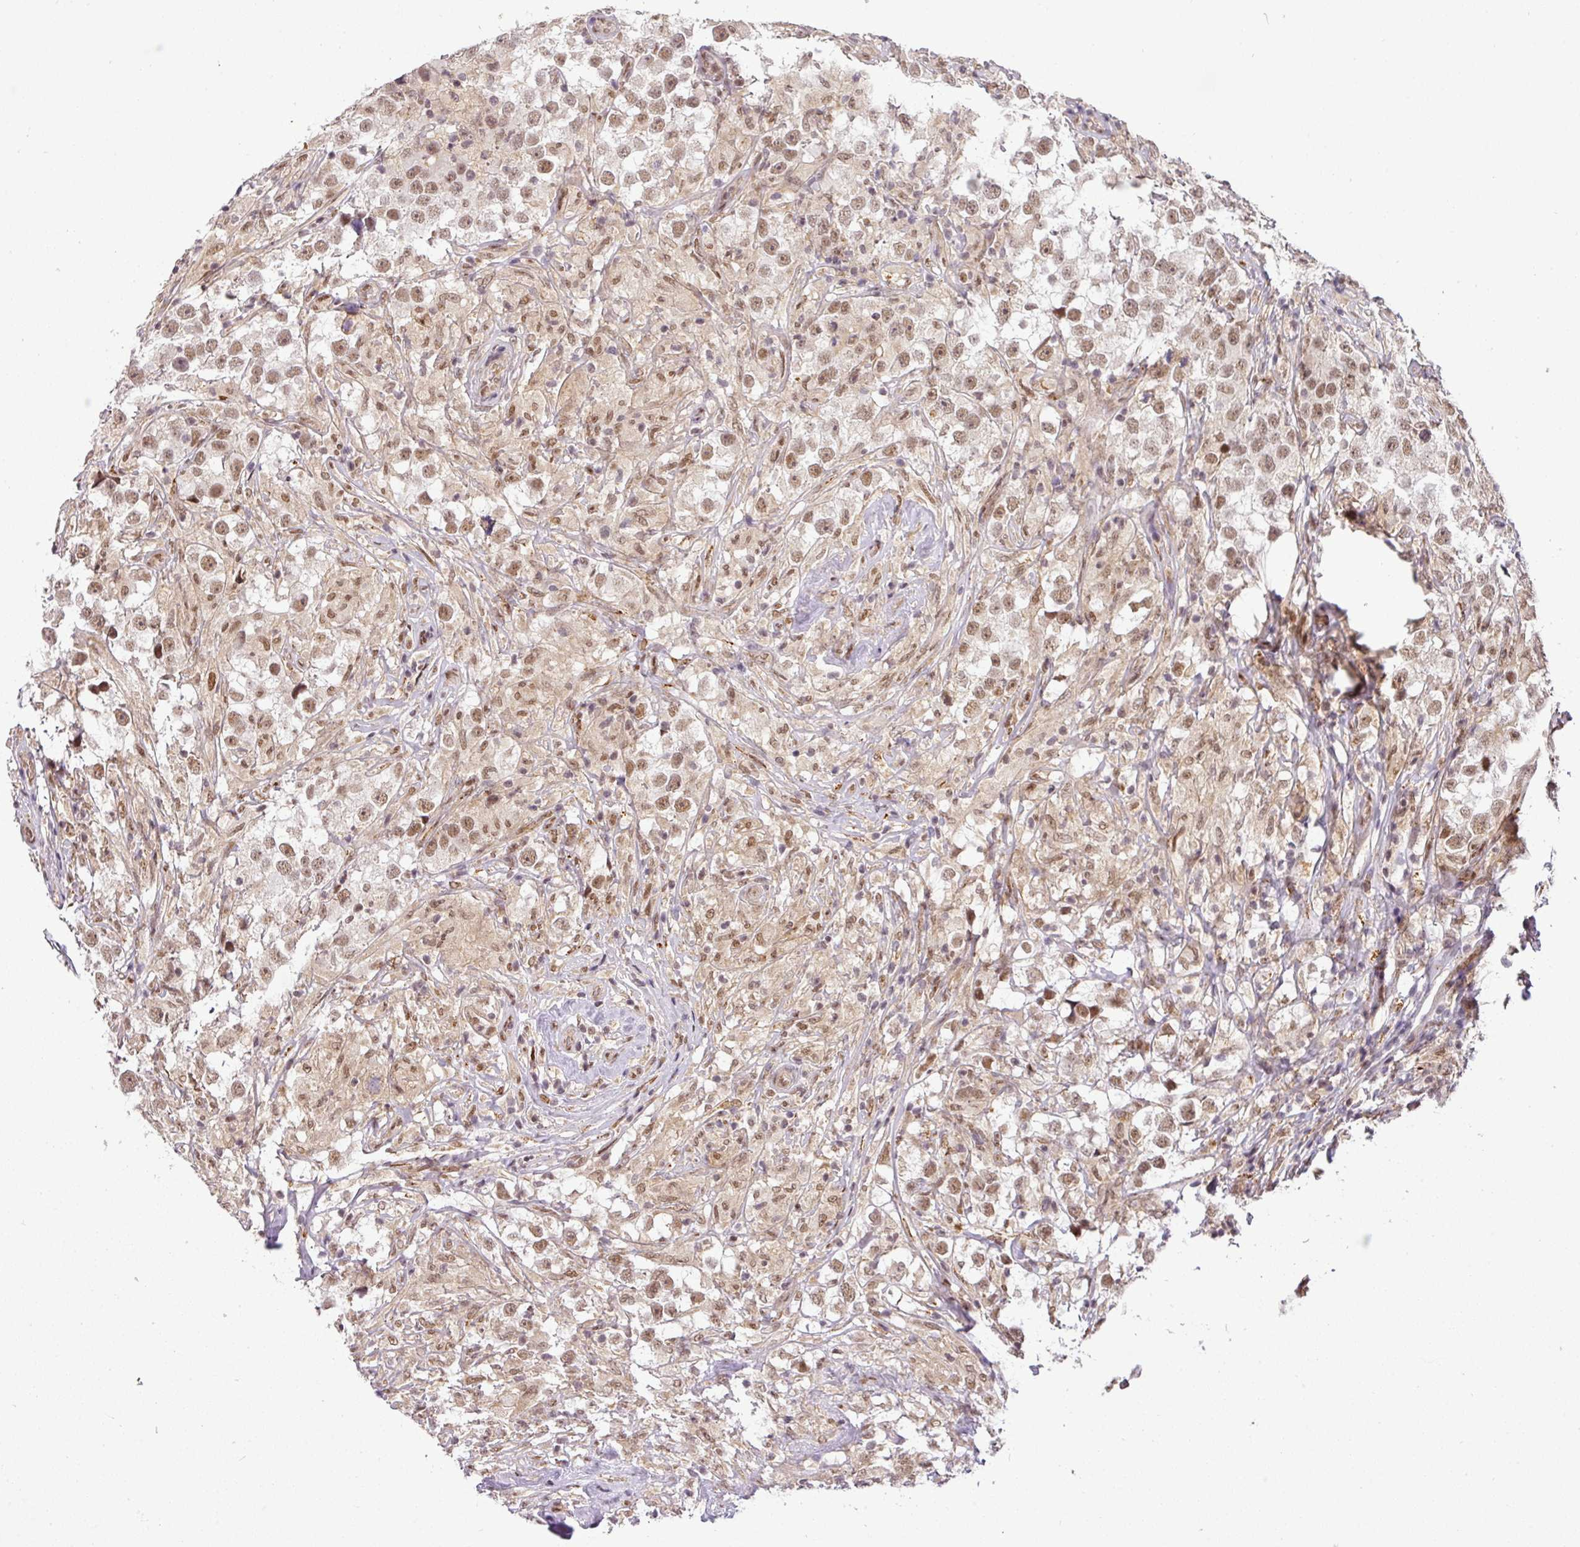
{"staining": {"intensity": "moderate", "quantity": ">75%", "location": "nuclear"}, "tissue": "testis cancer", "cell_type": "Tumor cells", "image_type": "cancer", "snomed": [{"axis": "morphology", "description": "Seminoma, NOS"}, {"axis": "topography", "description": "Testis"}], "caption": "An image showing moderate nuclear expression in approximately >75% of tumor cells in testis cancer (seminoma), as visualized by brown immunohistochemical staining.", "gene": "C1orf226", "patient": {"sex": "male", "age": 46}}